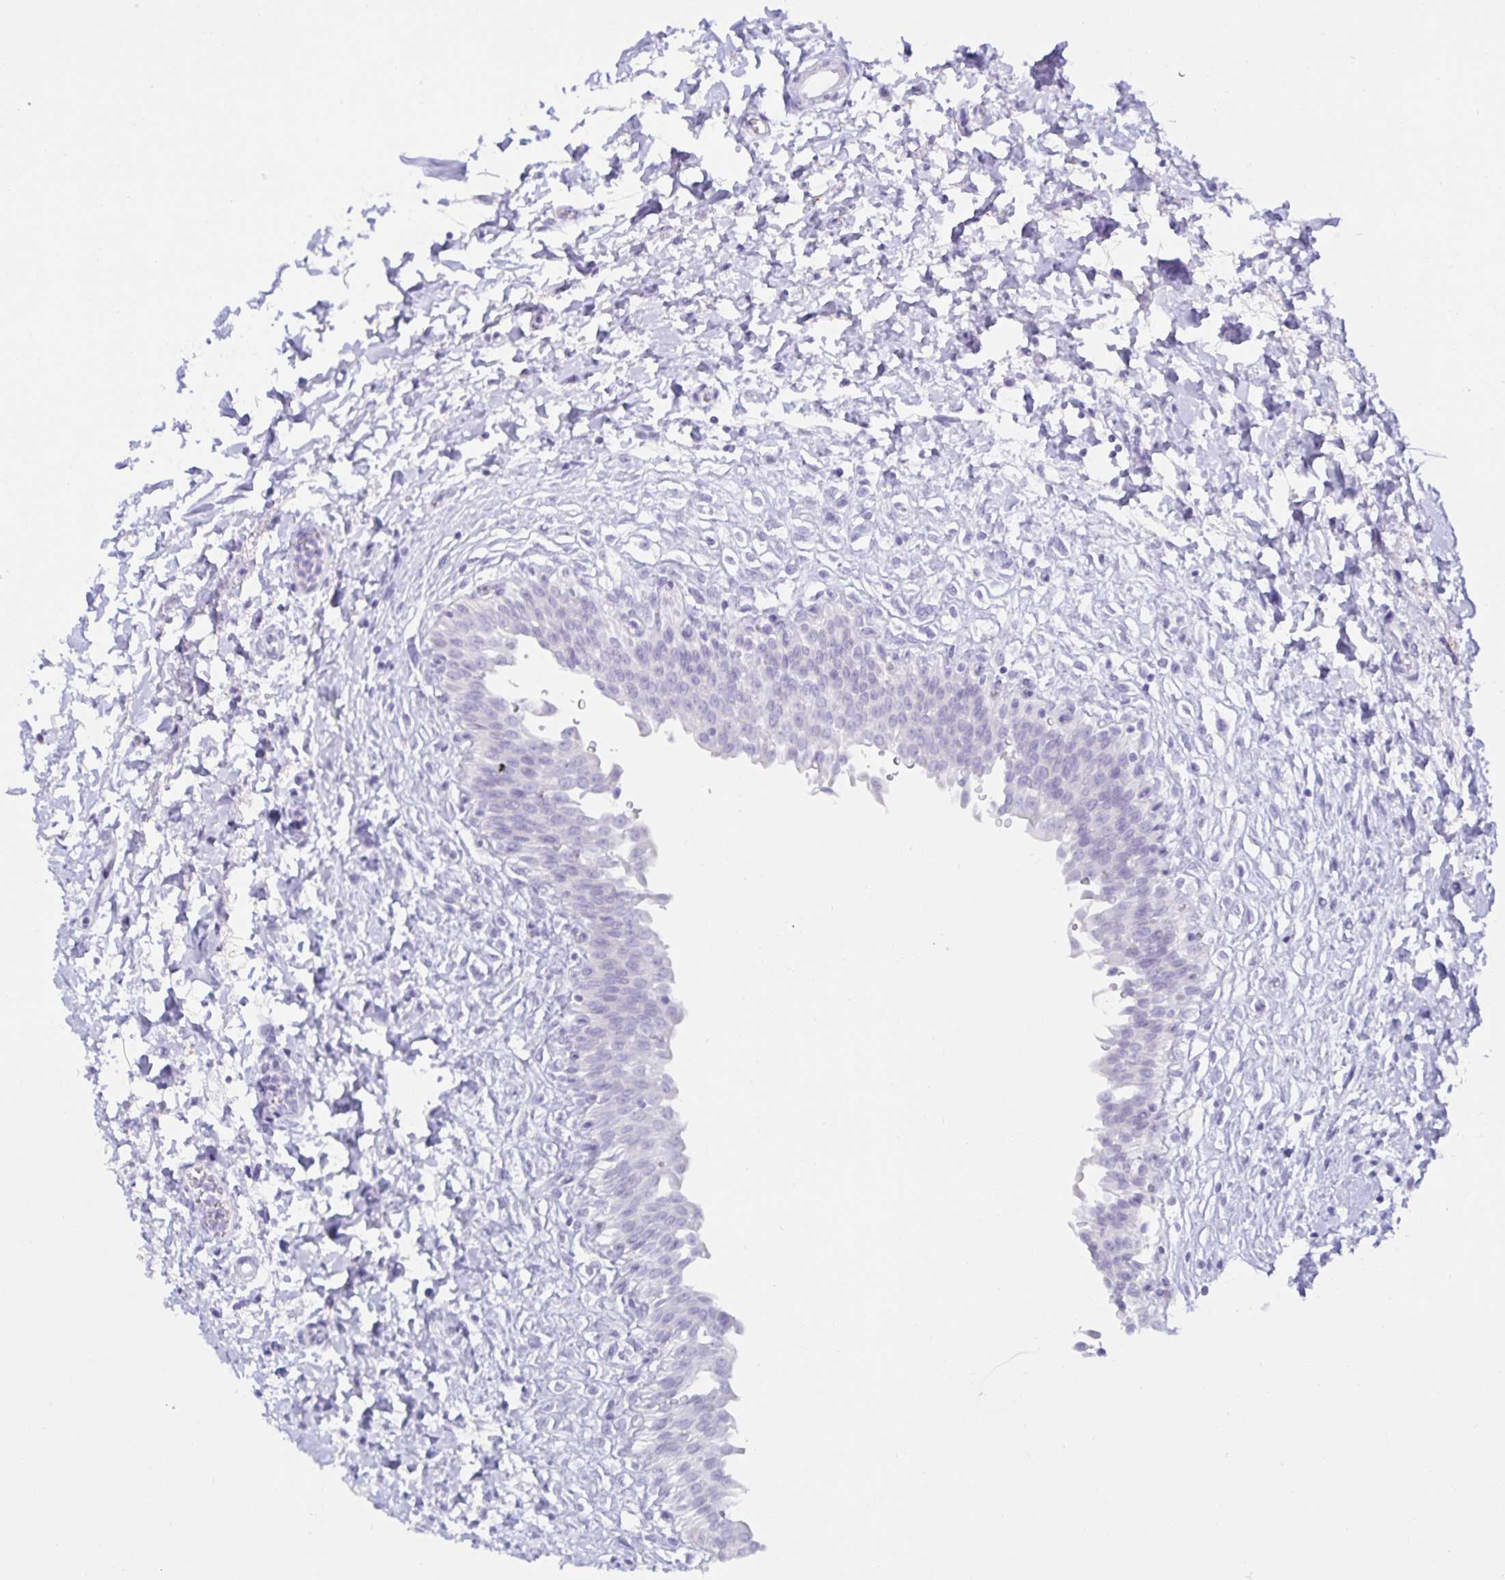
{"staining": {"intensity": "negative", "quantity": "none", "location": "none"}, "tissue": "urinary bladder", "cell_type": "Urothelial cells", "image_type": "normal", "snomed": [{"axis": "morphology", "description": "Normal tissue, NOS"}, {"axis": "topography", "description": "Urinary bladder"}], "caption": "Human urinary bladder stained for a protein using IHC reveals no expression in urothelial cells.", "gene": "MON2", "patient": {"sex": "male", "age": 37}}